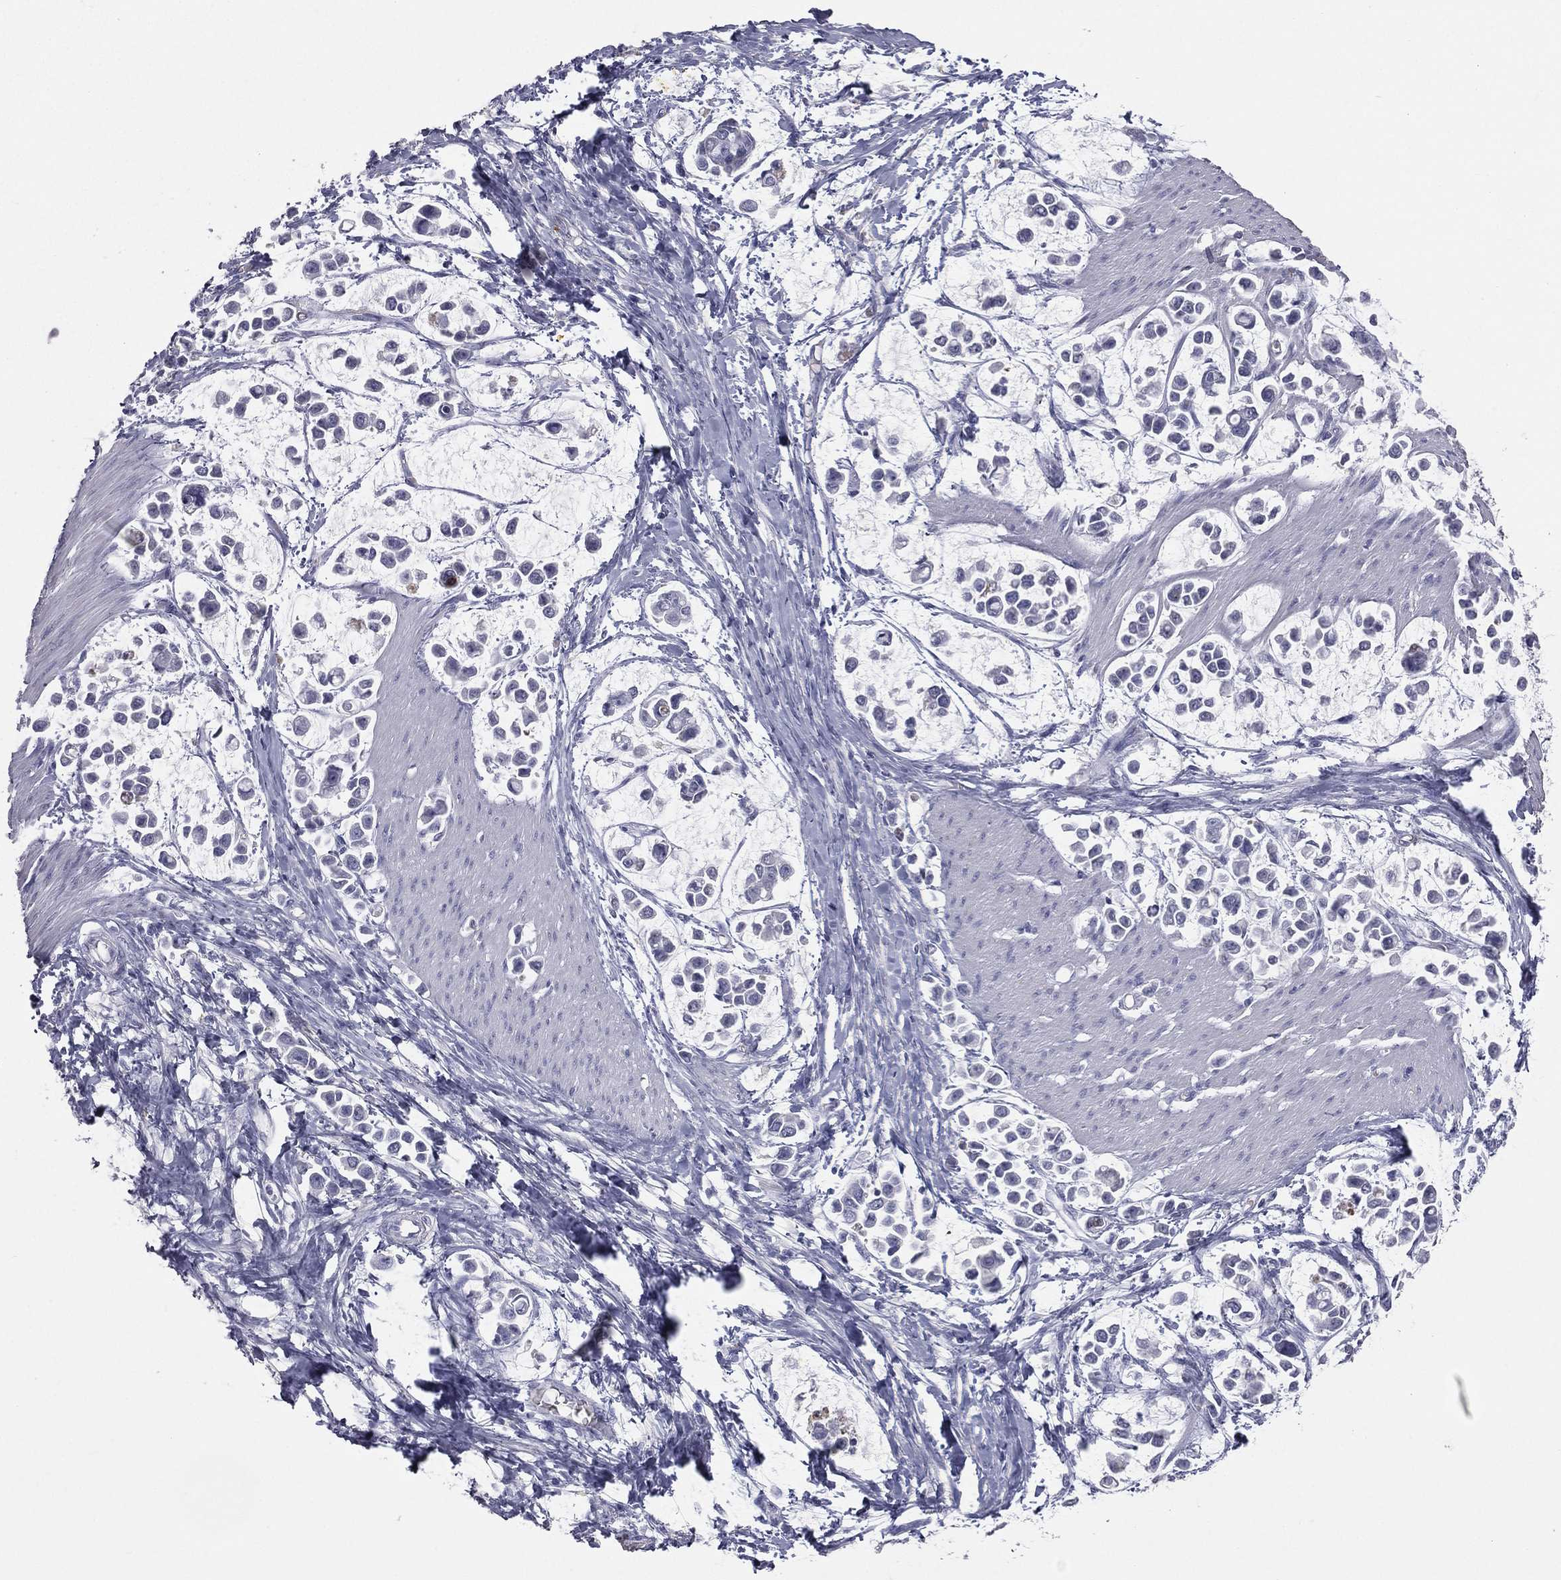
{"staining": {"intensity": "negative", "quantity": "none", "location": "none"}, "tissue": "stomach cancer", "cell_type": "Tumor cells", "image_type": "cancer", "snomed": [{"axis": "morphology", "description": "Adenocarcinoma, NOS"}, {"axis": "topography", "description": "Stomach"}], "caption": "An IHC photomicrograph of stomach adenocarcinoma is shown. There is no staining in tumor cells of stomach adenocarcinoma.", "gene": "ESX1", "patient": {"sex": "male", "age": 82}}